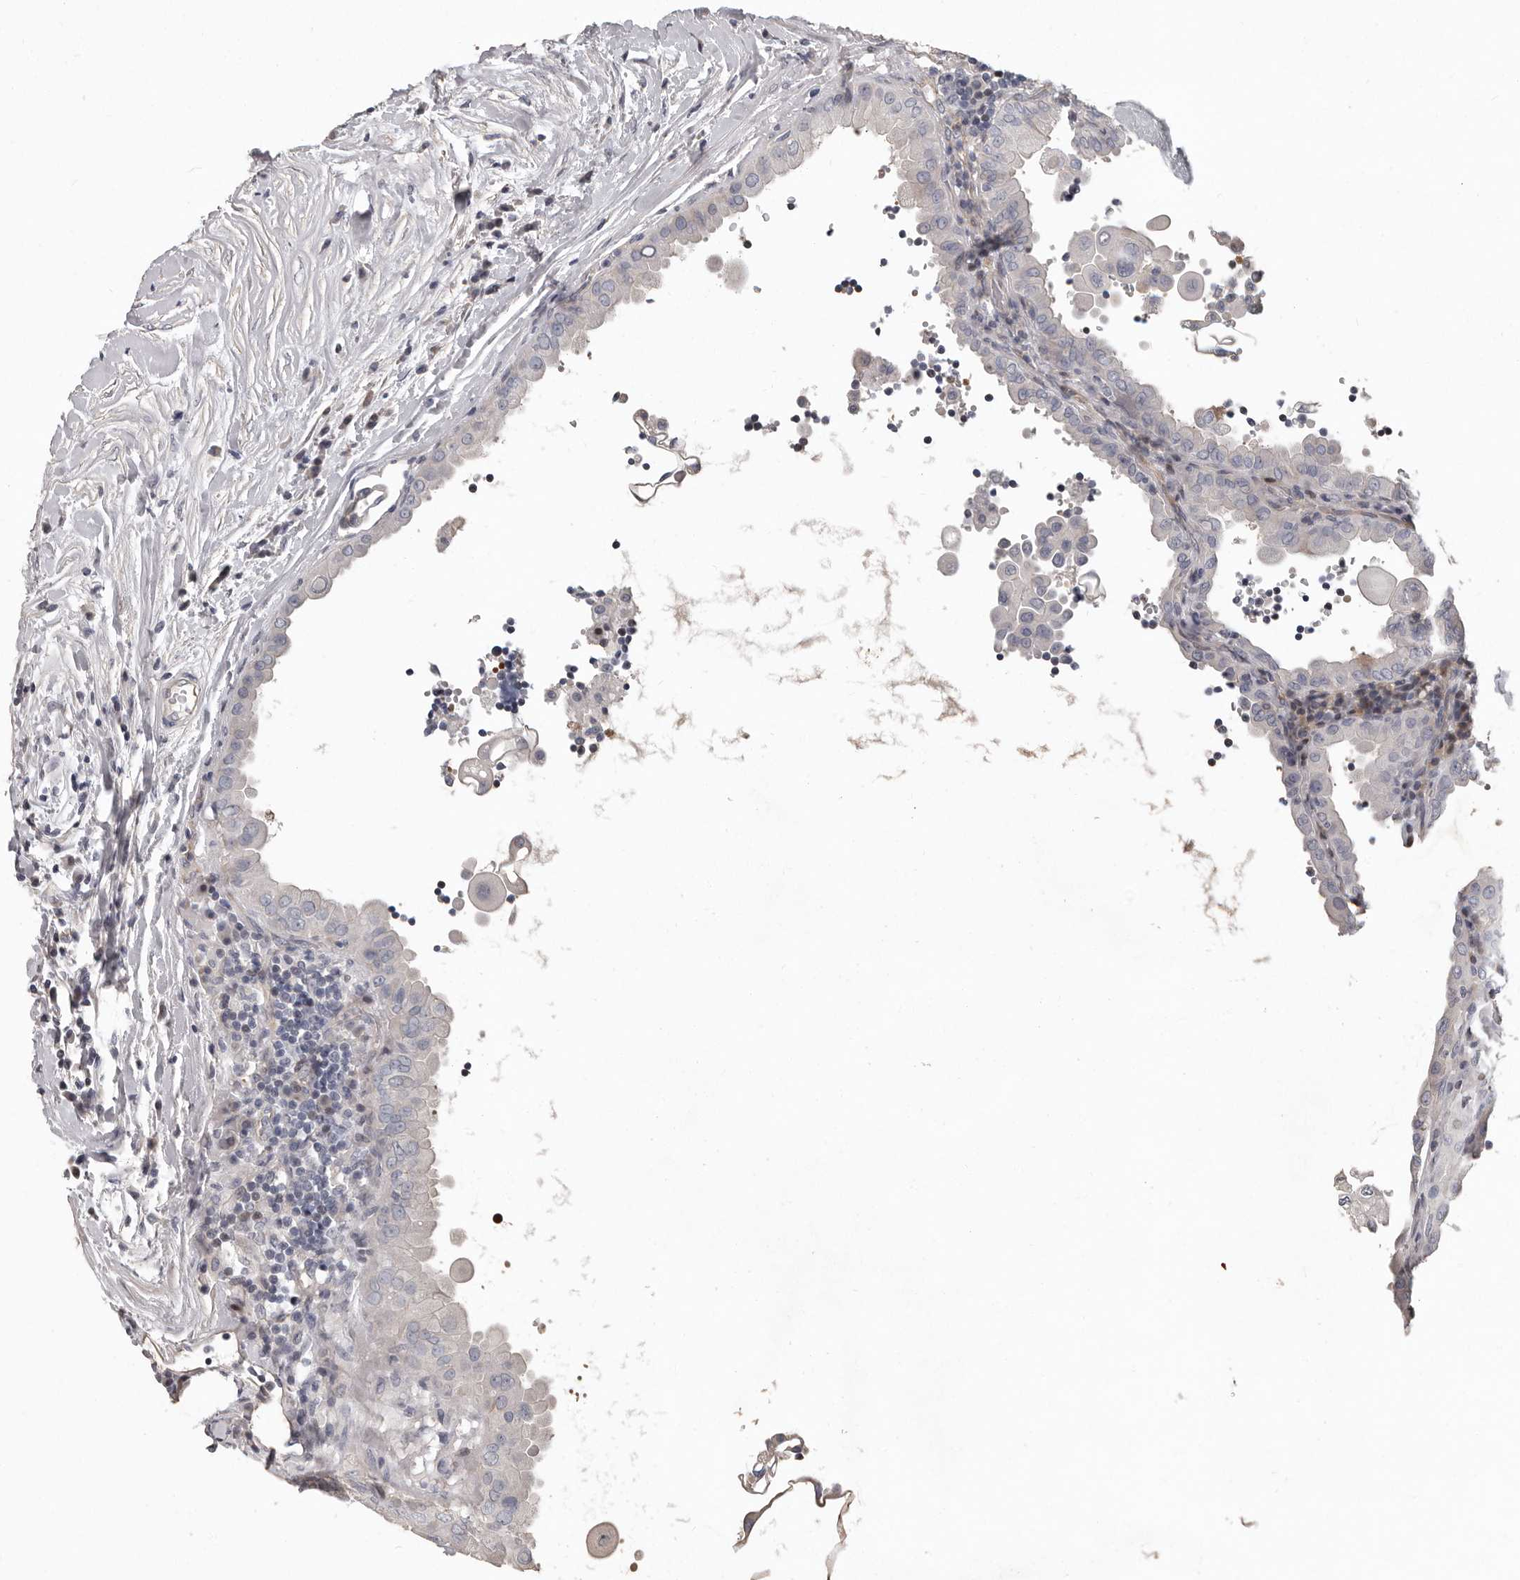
{"staining": {"intensity": "negative", "quantity": "none", "location": "none"}, "tissue": "thyroid cancer", "cell_type": "Tumor cells", "image_type": "cancer", "snomed": [{"axis": "morphology", "description": "Papillary adenocarcinoma, NOS"}, {"axis": "topography", "description": "Thyroid gland"}], "caption": "This is a micrograph of immunohistochemistry staining of thyroid papillary adenocarcinoma, which shows no expression in tumor cells.", "gene": "RNF217", "patient": {"sex": "male", "age": 33}}